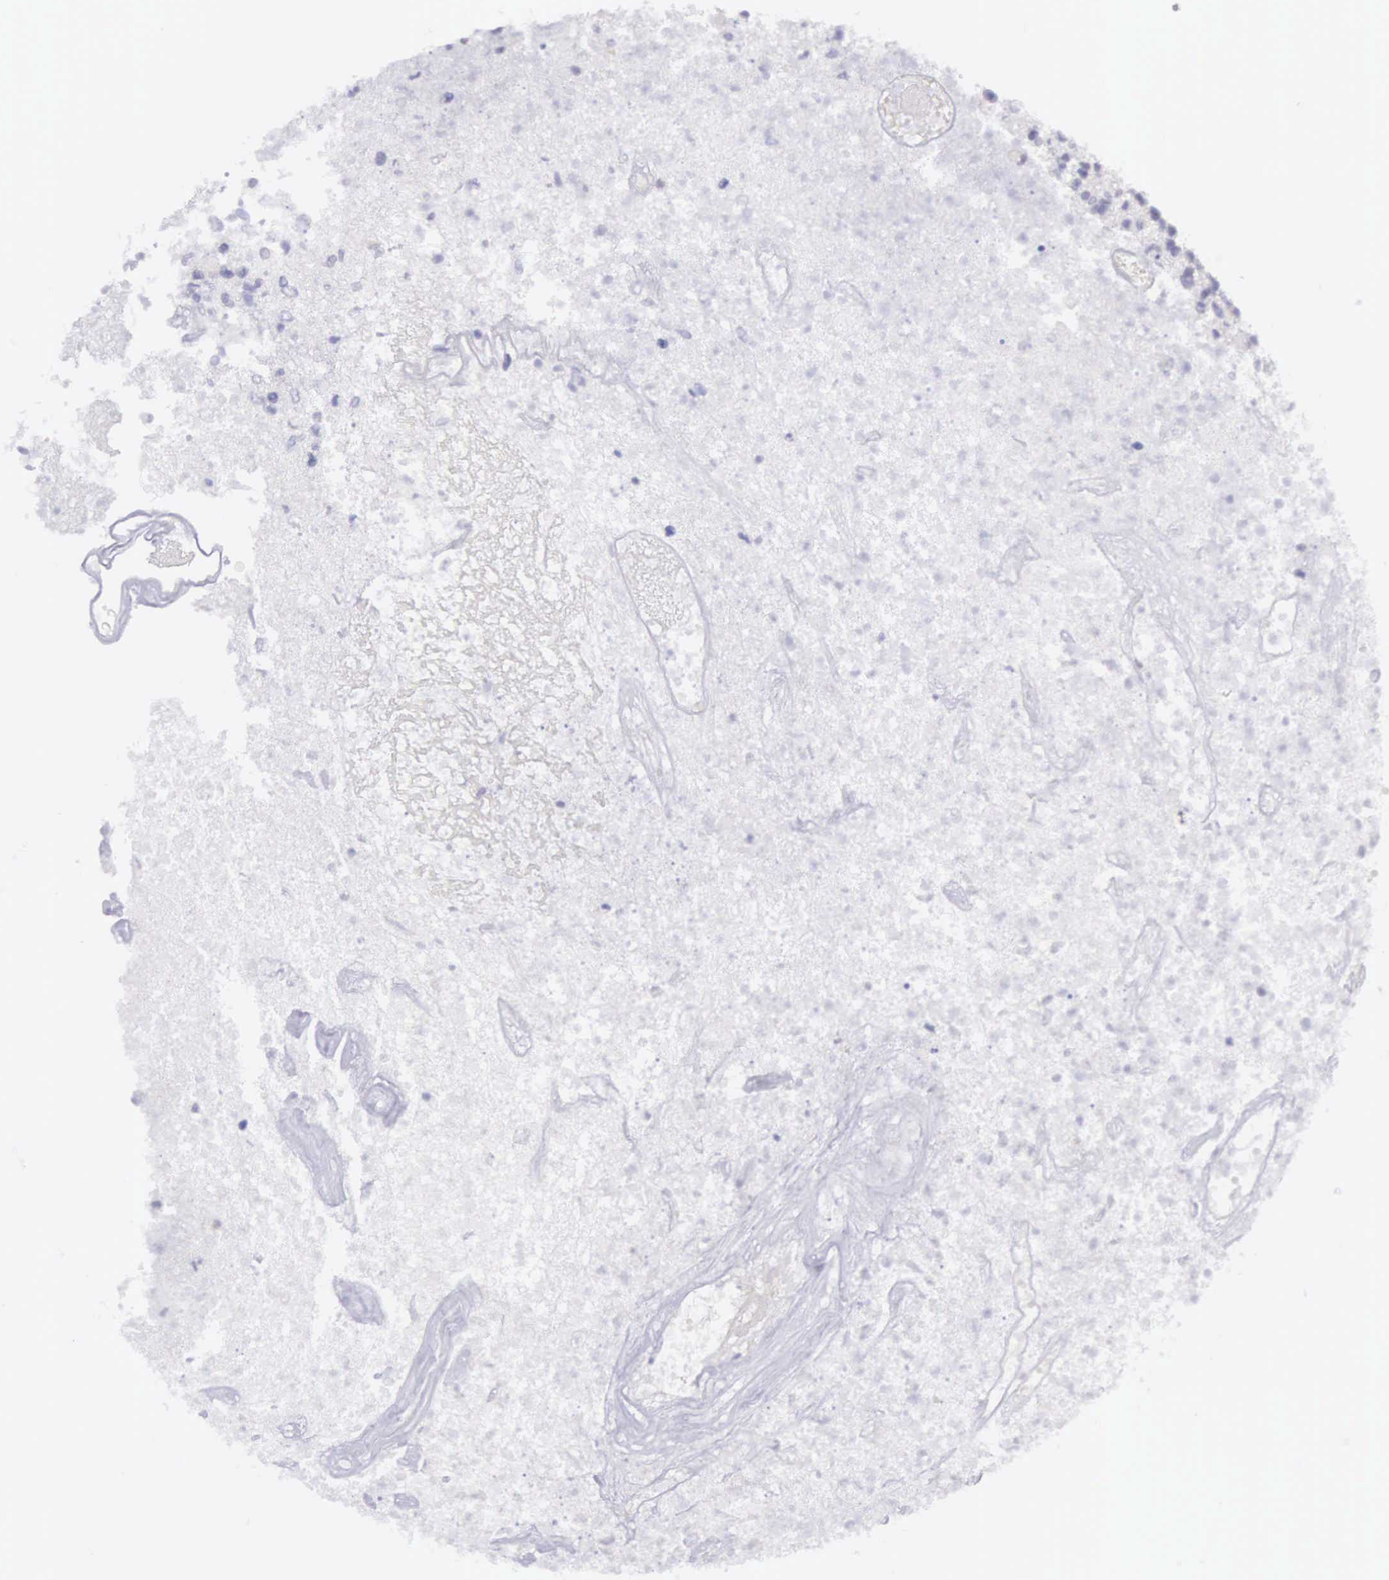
{"staining": {"intensity": "negative", "quantity": "none", "location": "none"}, "tissue": "glioma", "cell_type": "Tumor cells", "image_type": "cancer", "snomed": [{"axis": "morphology", "description": "Glioma, malignant, High grade"}, {"axis": "topography", "description": "Brain"}], "caption": "Immunohistochemistry (IHC) histopathology image of neoplastic tissue: human high-grade glioma (malignant) stained with DAB displays no significant protein positivity in tumor cells.", "gene": "ARFGAP3", "patient": {"sex": "male", "age": 77}}